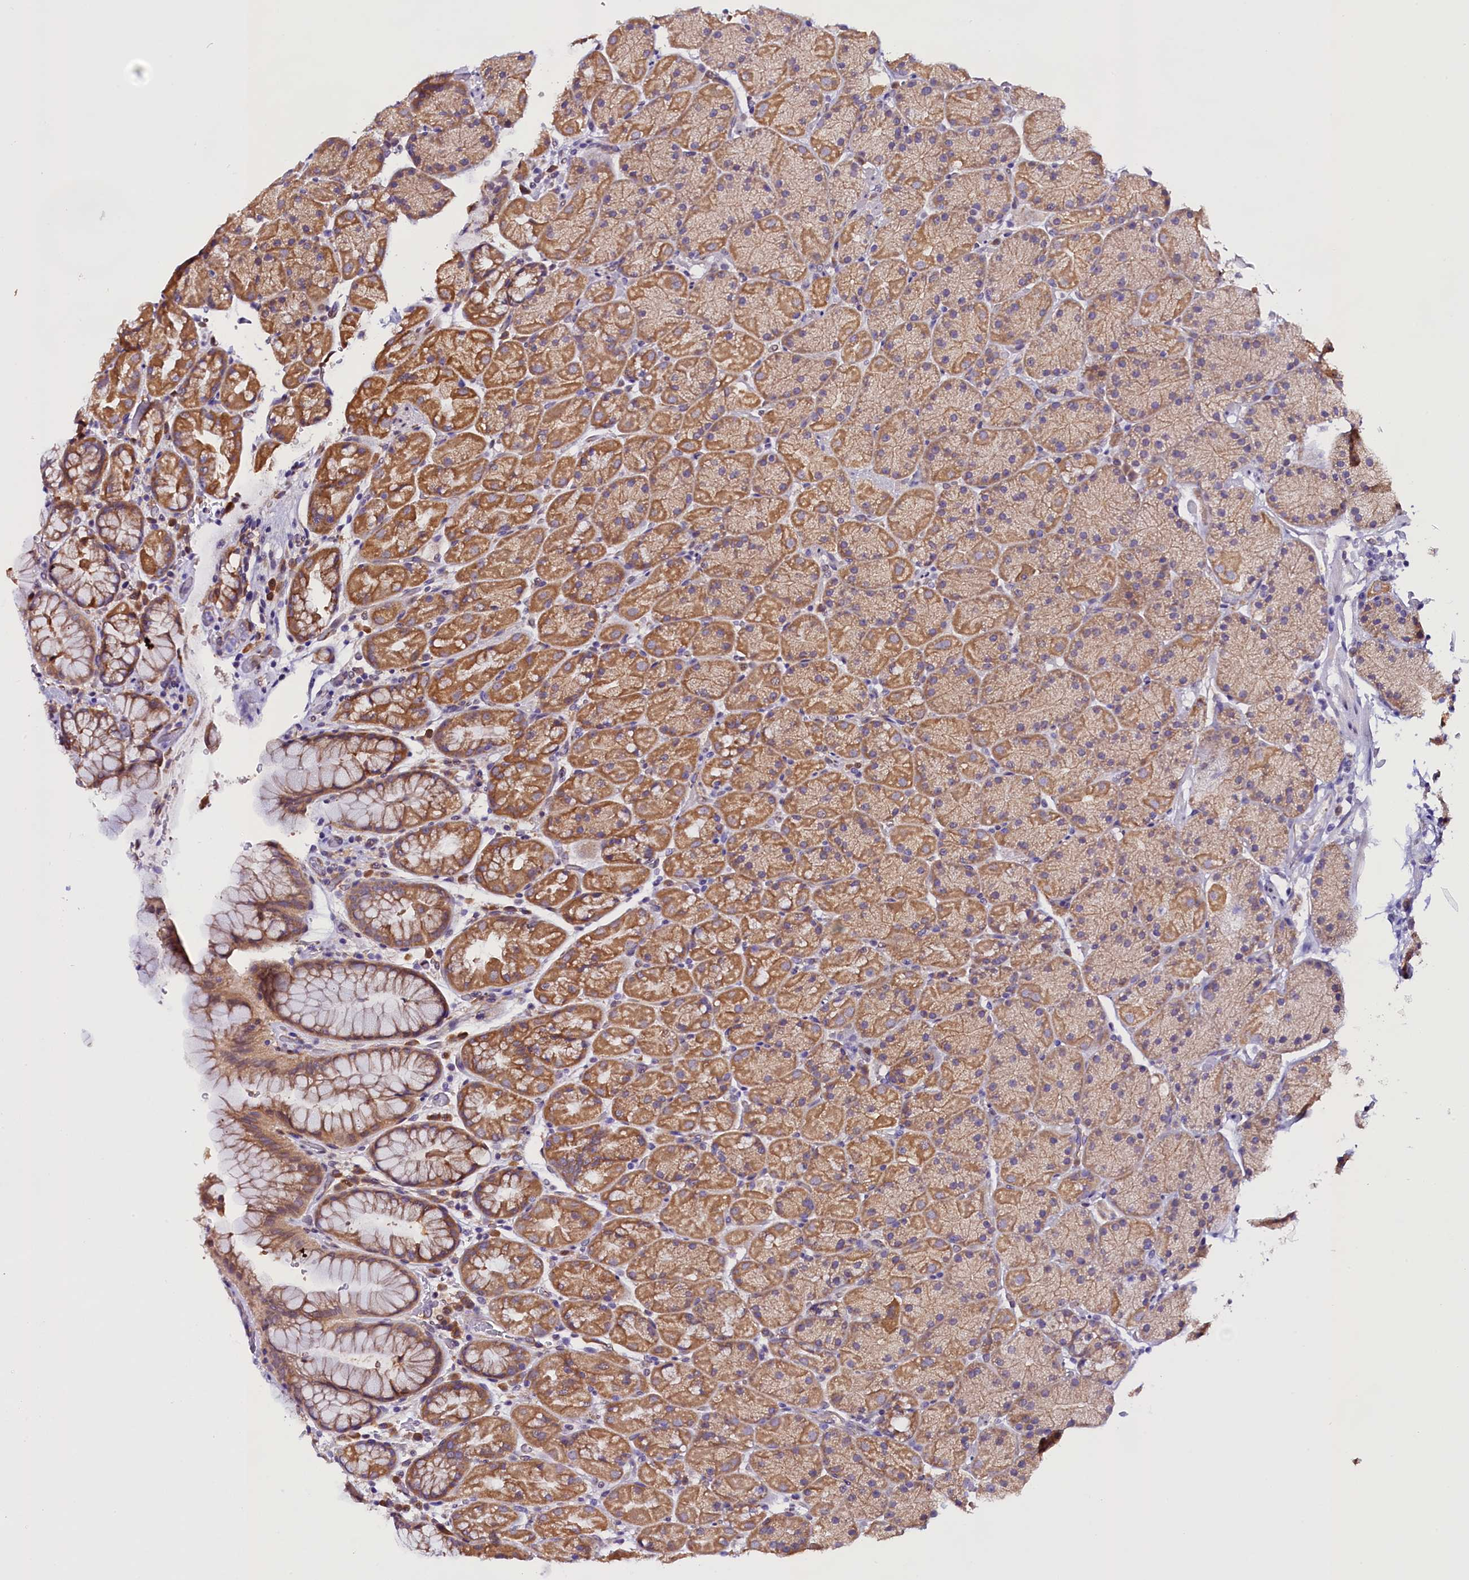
{"staining": {"intensity": "moderate", "quantity": ">75%", "location": "cytoplasmic/membranous"}, "tissue": "stomach", "cell_type": "Glandular cells", "image_type": "normal", "snomed": [{"axis": "morphology", "description": "Normal tissue, NOS"}, {"axis": "topography", "description": "Stomach, upper"}, {"axis": "topography", "description": "Stomach, lower"}], "caption": "High-power microscopy captured an IHC micrograph of normal stomach, revealing moderate cytoplasmic/membranous expression in about >75% of glandular cells.", "gene": "UACA", "patient": {"sex": "male", "age": 67}}